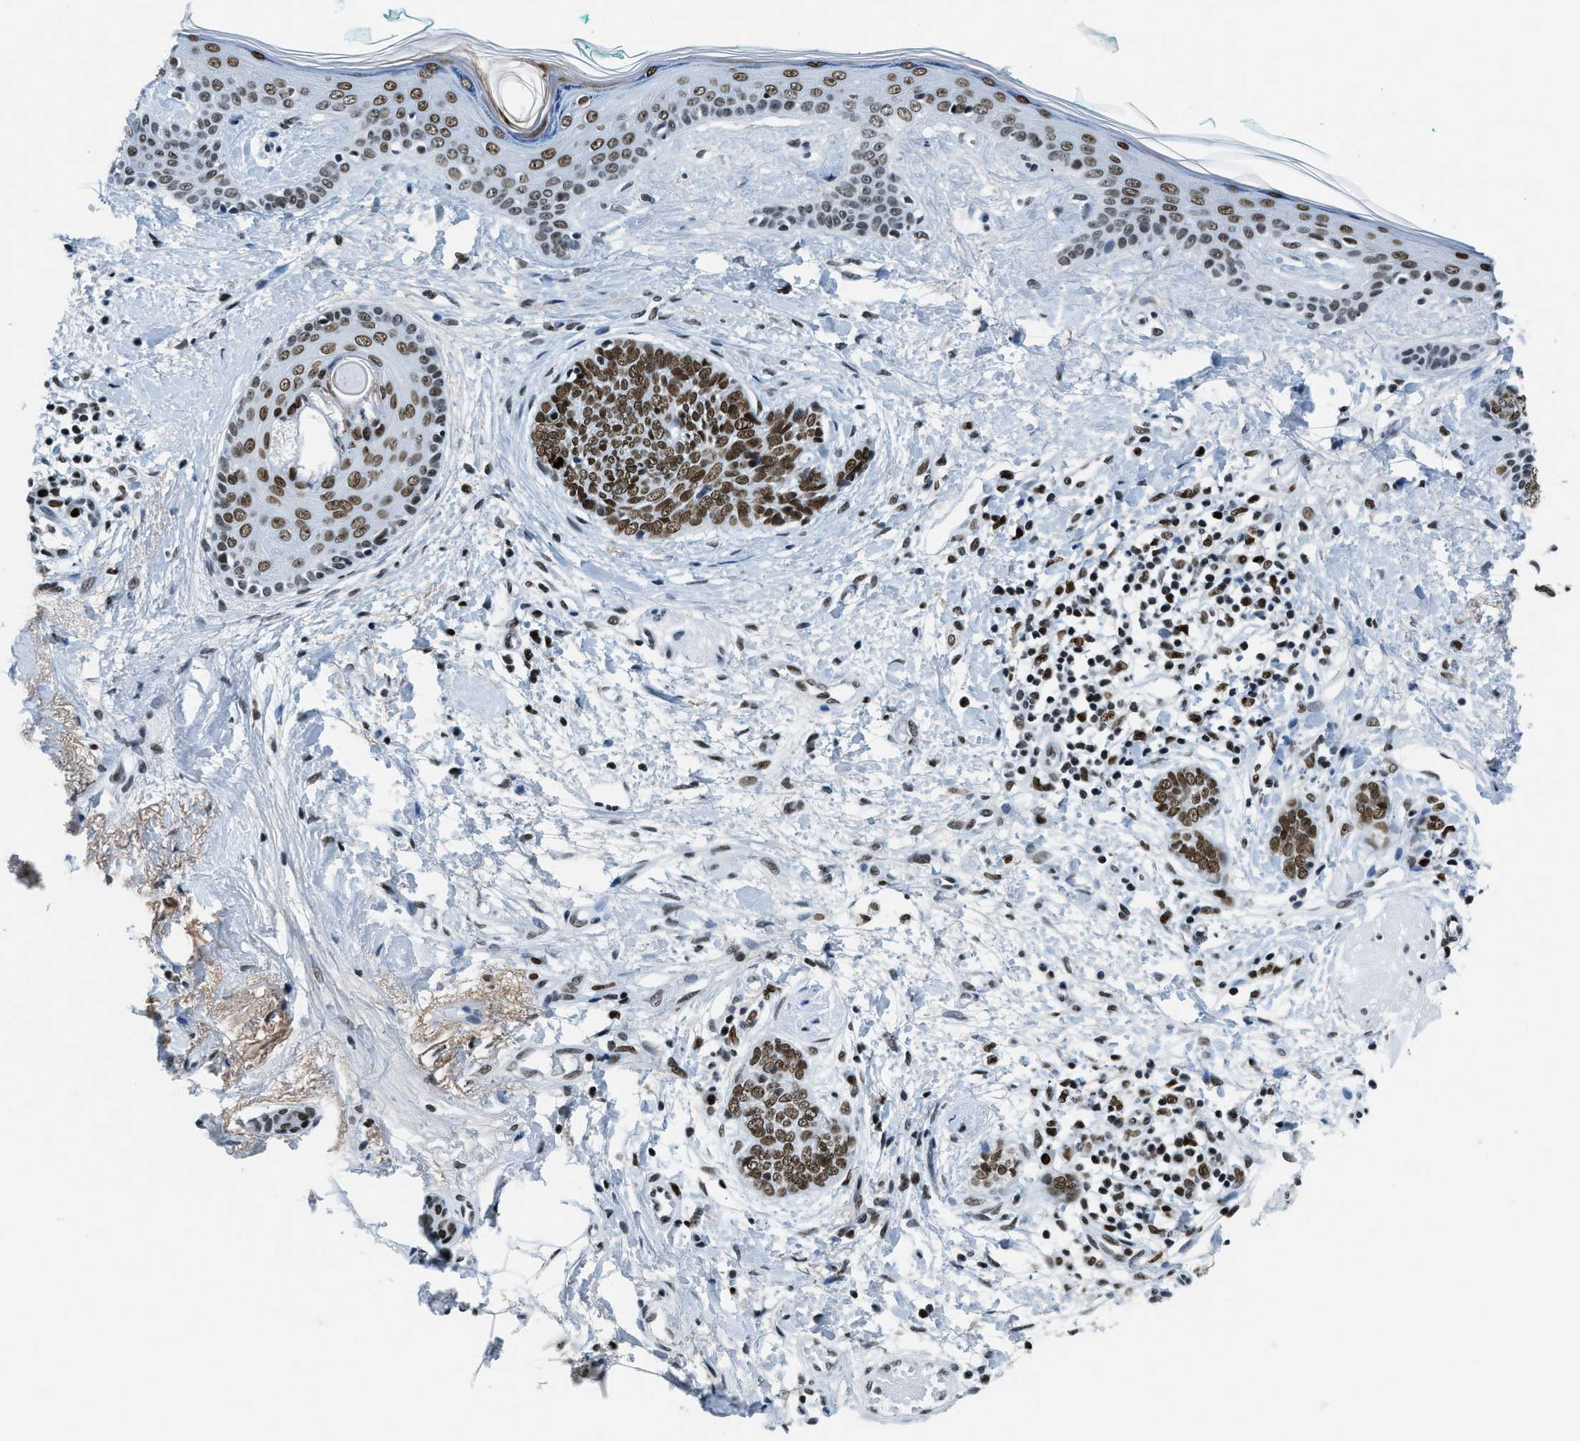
{"staining": {"intensity": "strong", "quantity": ">75%", "location": "nuclear"}, "tissue": "skin cancer", "cell_type": "Tumor cells", "image_type": "cancer", "snomed": [{"axis": "morphology", "description": "Basal cell carcinoma"}, {"axis": "topography", "description": "Skin"}], "caption": "Immunohistochemistry histopathology image of neoplastic tissue: skin cancer stained using IHC displays high levels of strong protein expression localized specifically in the nuclear of tumor cells, appearing as a nuclear brown color.", "gene": "TOP1", "patient": {"sex": "female", "age": 84}}